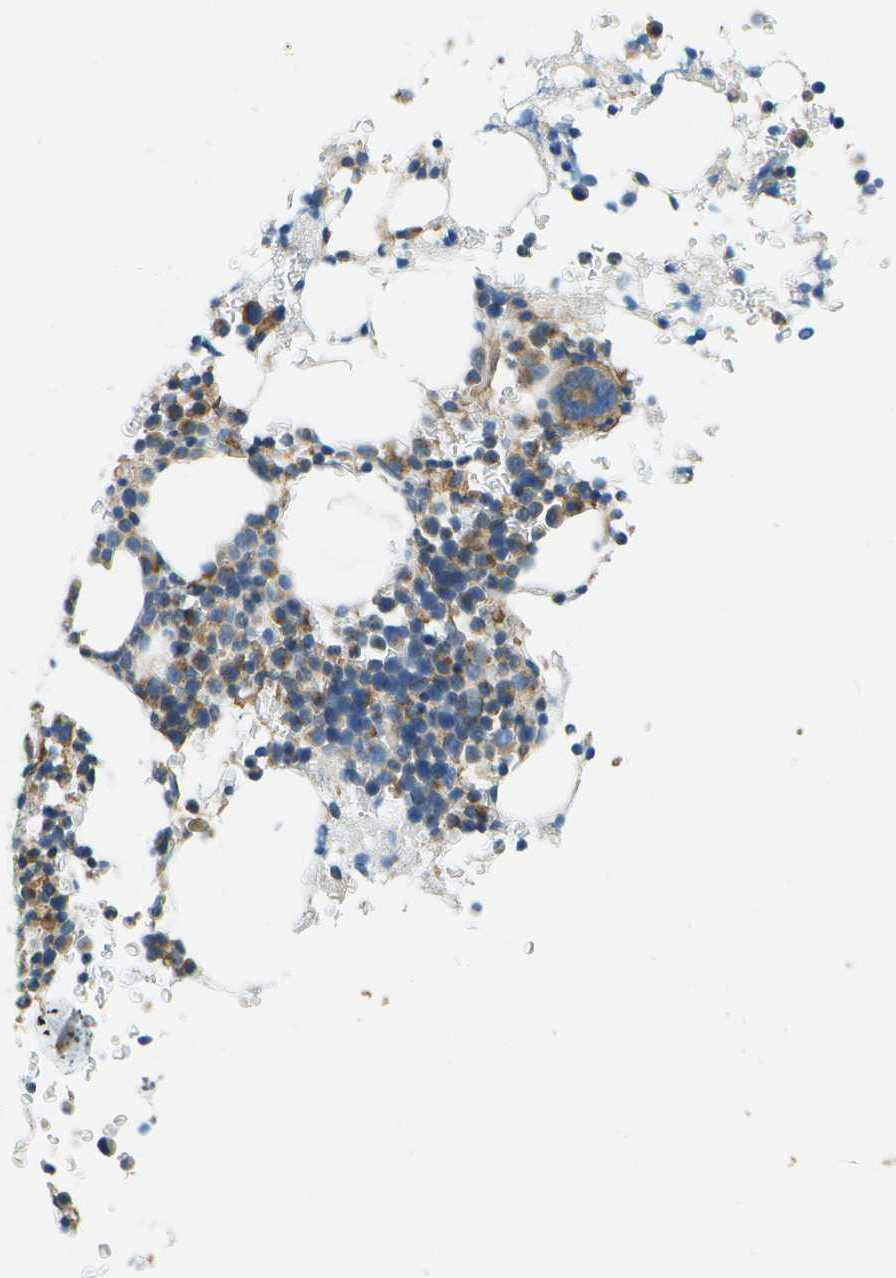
{"staining": {"intensity": "moderate", "quantity": "25%-75%", "location": "cytoplasmic/membranous"}, "tissue": "bone marrow", "cell_type": "Hematopoietic cells", "image_type": "normal", "snomed": [{"axis": "morphology", "description": "Normal tissue, NOS"}, {"axis": "morphology", "description": "Inflammation, NOS"}, {"axis": "topography", "description": "Bone marrow"}], "caption": "About 25%-75% of hematopoietic cells in normal human bone marrow show moderate cytoplasmic/membranous protein expression as visualized by brown immunohistochemical staining.", "gene": "CLTC", "patient": {"sex": "female", "age": 84}}